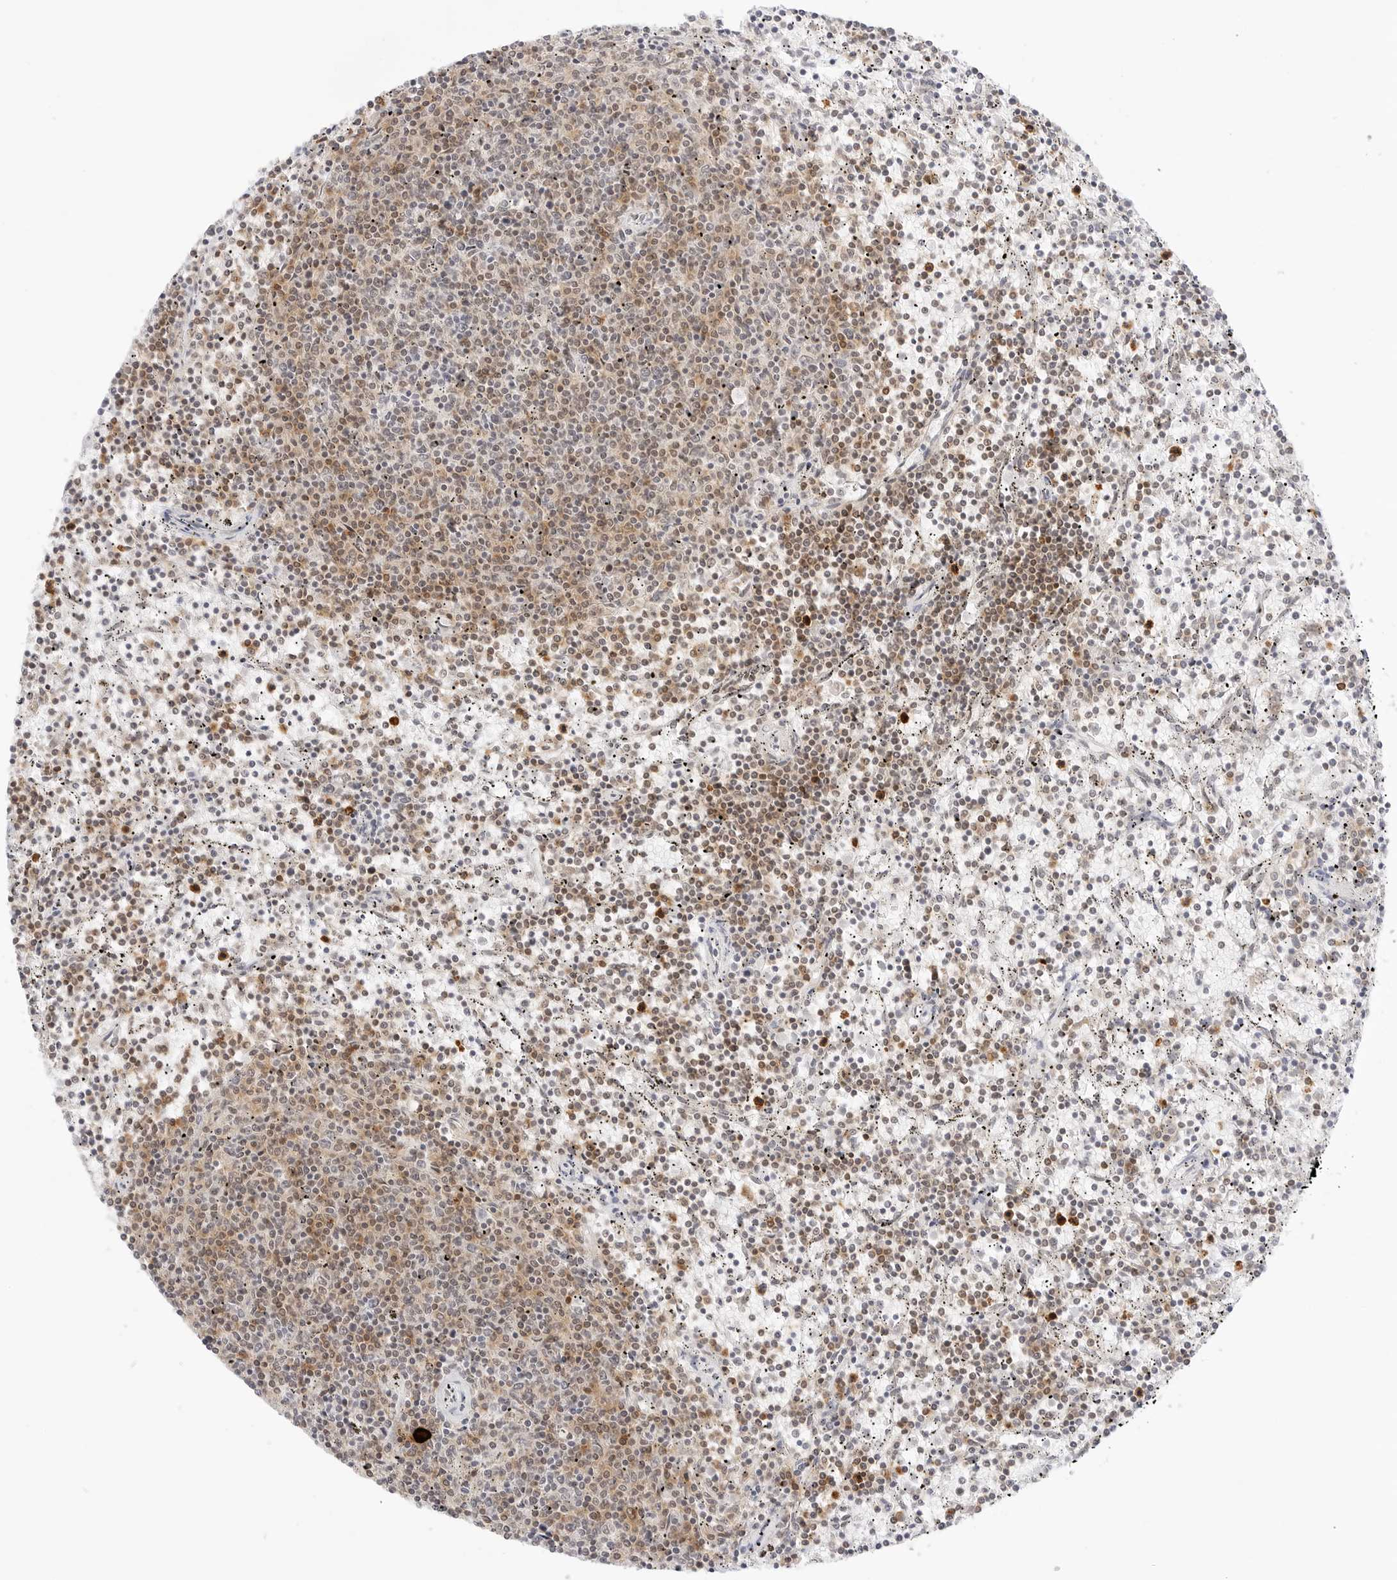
{"staining": {"intensity": "moderate", "quantity": "25%-75%", "location": "cytoplasmic/membranous,nuclear"}, "tissue": "lymphoma", "cell_type": "Tumor cells", "image_type": "cancer", "snomed": [{"axis": "morphology", "description": "Malignant lymphoma, non-Hodgkin's type, Low grade"}, {"axis": "topography", "description": "Spleen"}], "caption": "IHC (DAB (3,3'-diaminobenzidine)) staining of low-grade malignant lymphoma, non-Hodgkin's type demonstrates moderate cytoplasmic/membranous and nuclear protein staining in about 25%-75% of tumor cells.", "gene": "HIPK3", "patient": {"sex": "female", "age": 50}}